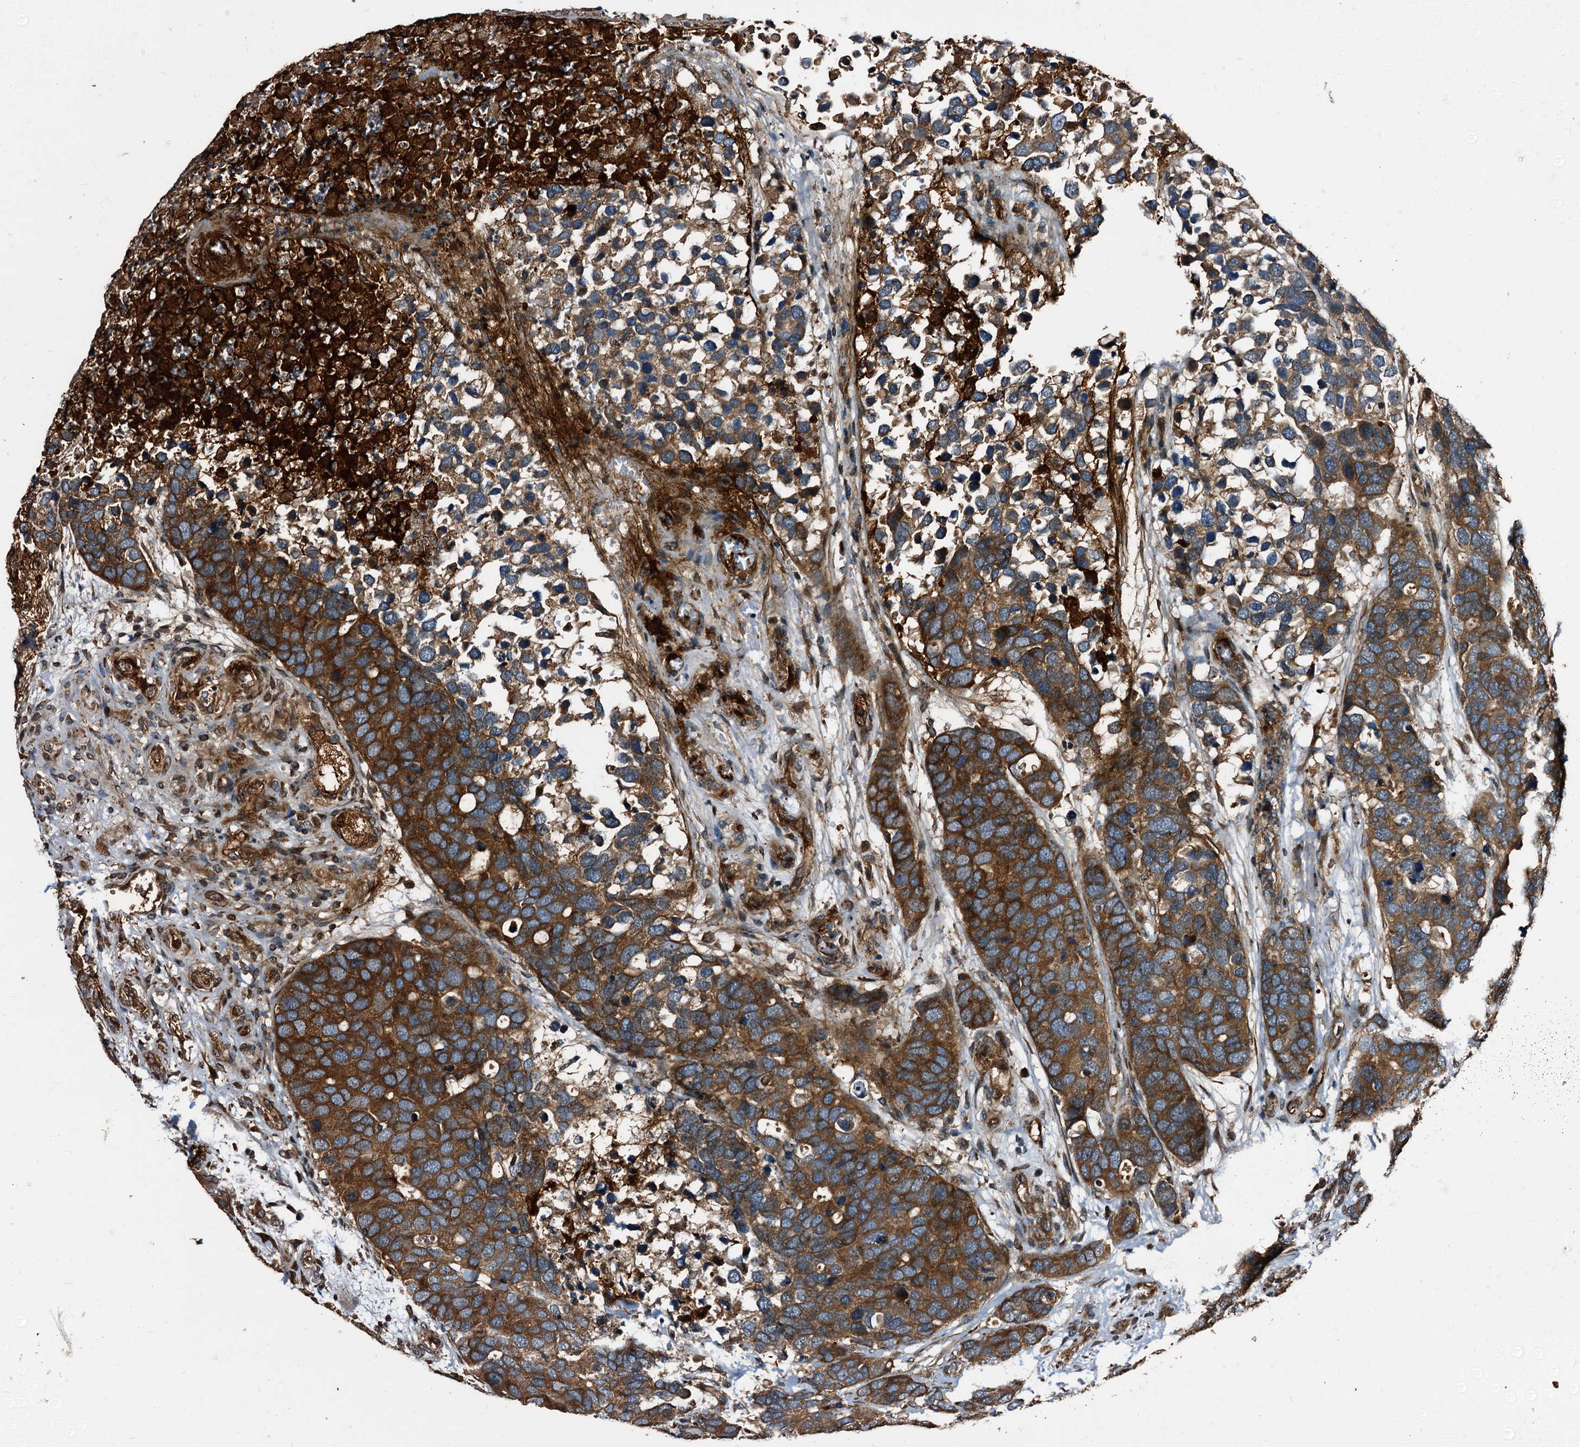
{"staining": {"intensity": "strong", "quantity": ">75%", "location": "cytoplasmic/membranous"}, "tissue": "breast cancer", "cell_type": "Tumor cells", "image_type": "cancer", "snomed": [{"axis": "morphology", "description": "Duct carcinoma"}, {"axis": "topography", "description": "Breast"}], "caption": "Breast cancer tissue demonstrates strong cytoplasmic/membranous positivity in approximately >75% of tumor cells, visualized by immunohistochemistry.", "gene": "PEX5", "patient": {"sex": "female", "age": 83}}